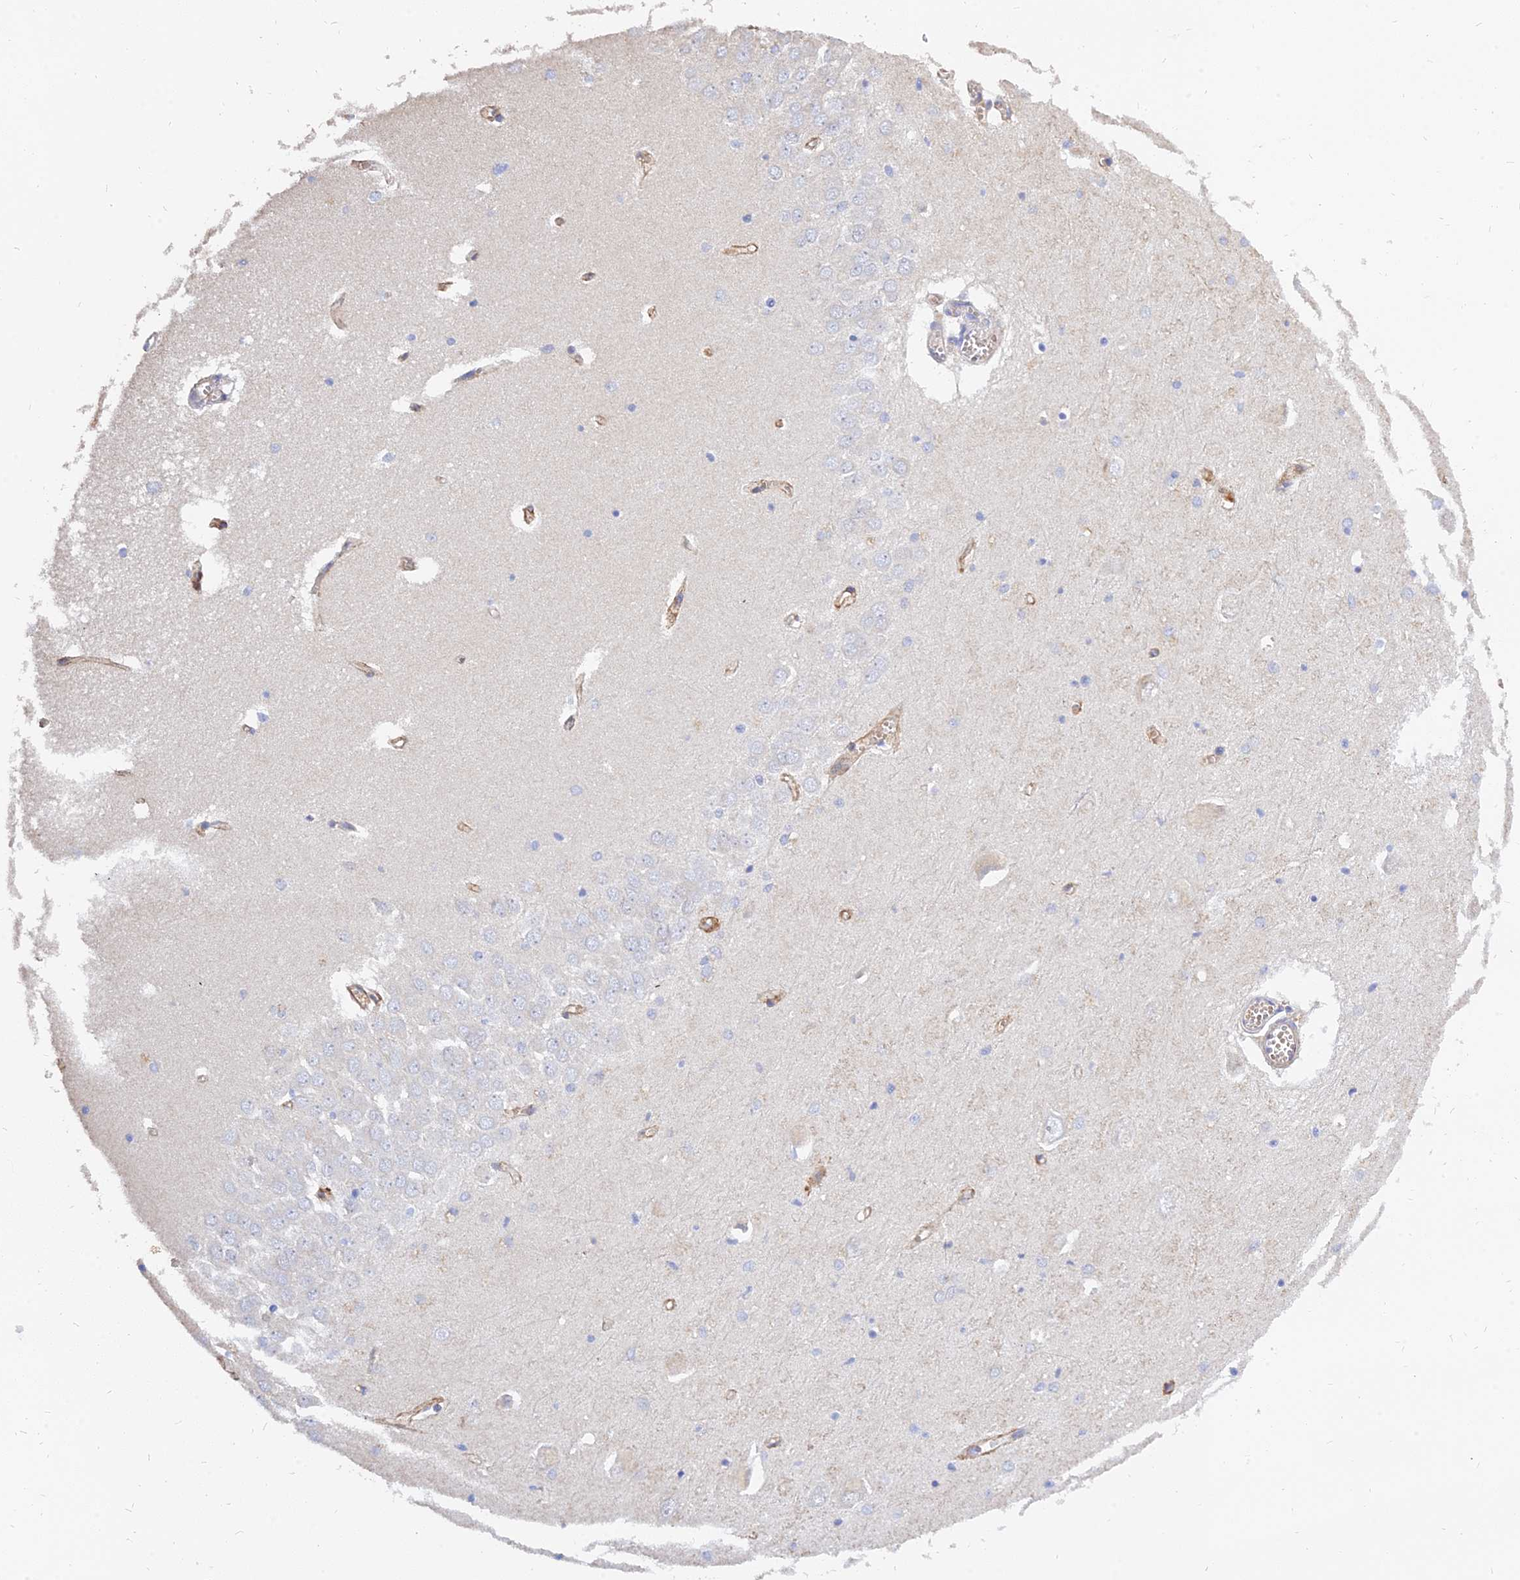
{"staining": {"intensity": "negative", "quantity": "none", "location": "none"}, "tissue": "hippocampus", "cell_type": "Glial cells", "image_type": "normal", "snomed": [{"axis": "morphology", "description": "Normal tissue, NOS"}, {"axis": "topography", "description": "Hippocampus"}], "caption": "Glial cells show no significant protein expression in normal hippocampus. (Brightfield microscopy of DAB immunohistochemistry at high magnification).", "gene": "MRPL35", "patient": {"sex": "male", "age": 70}}